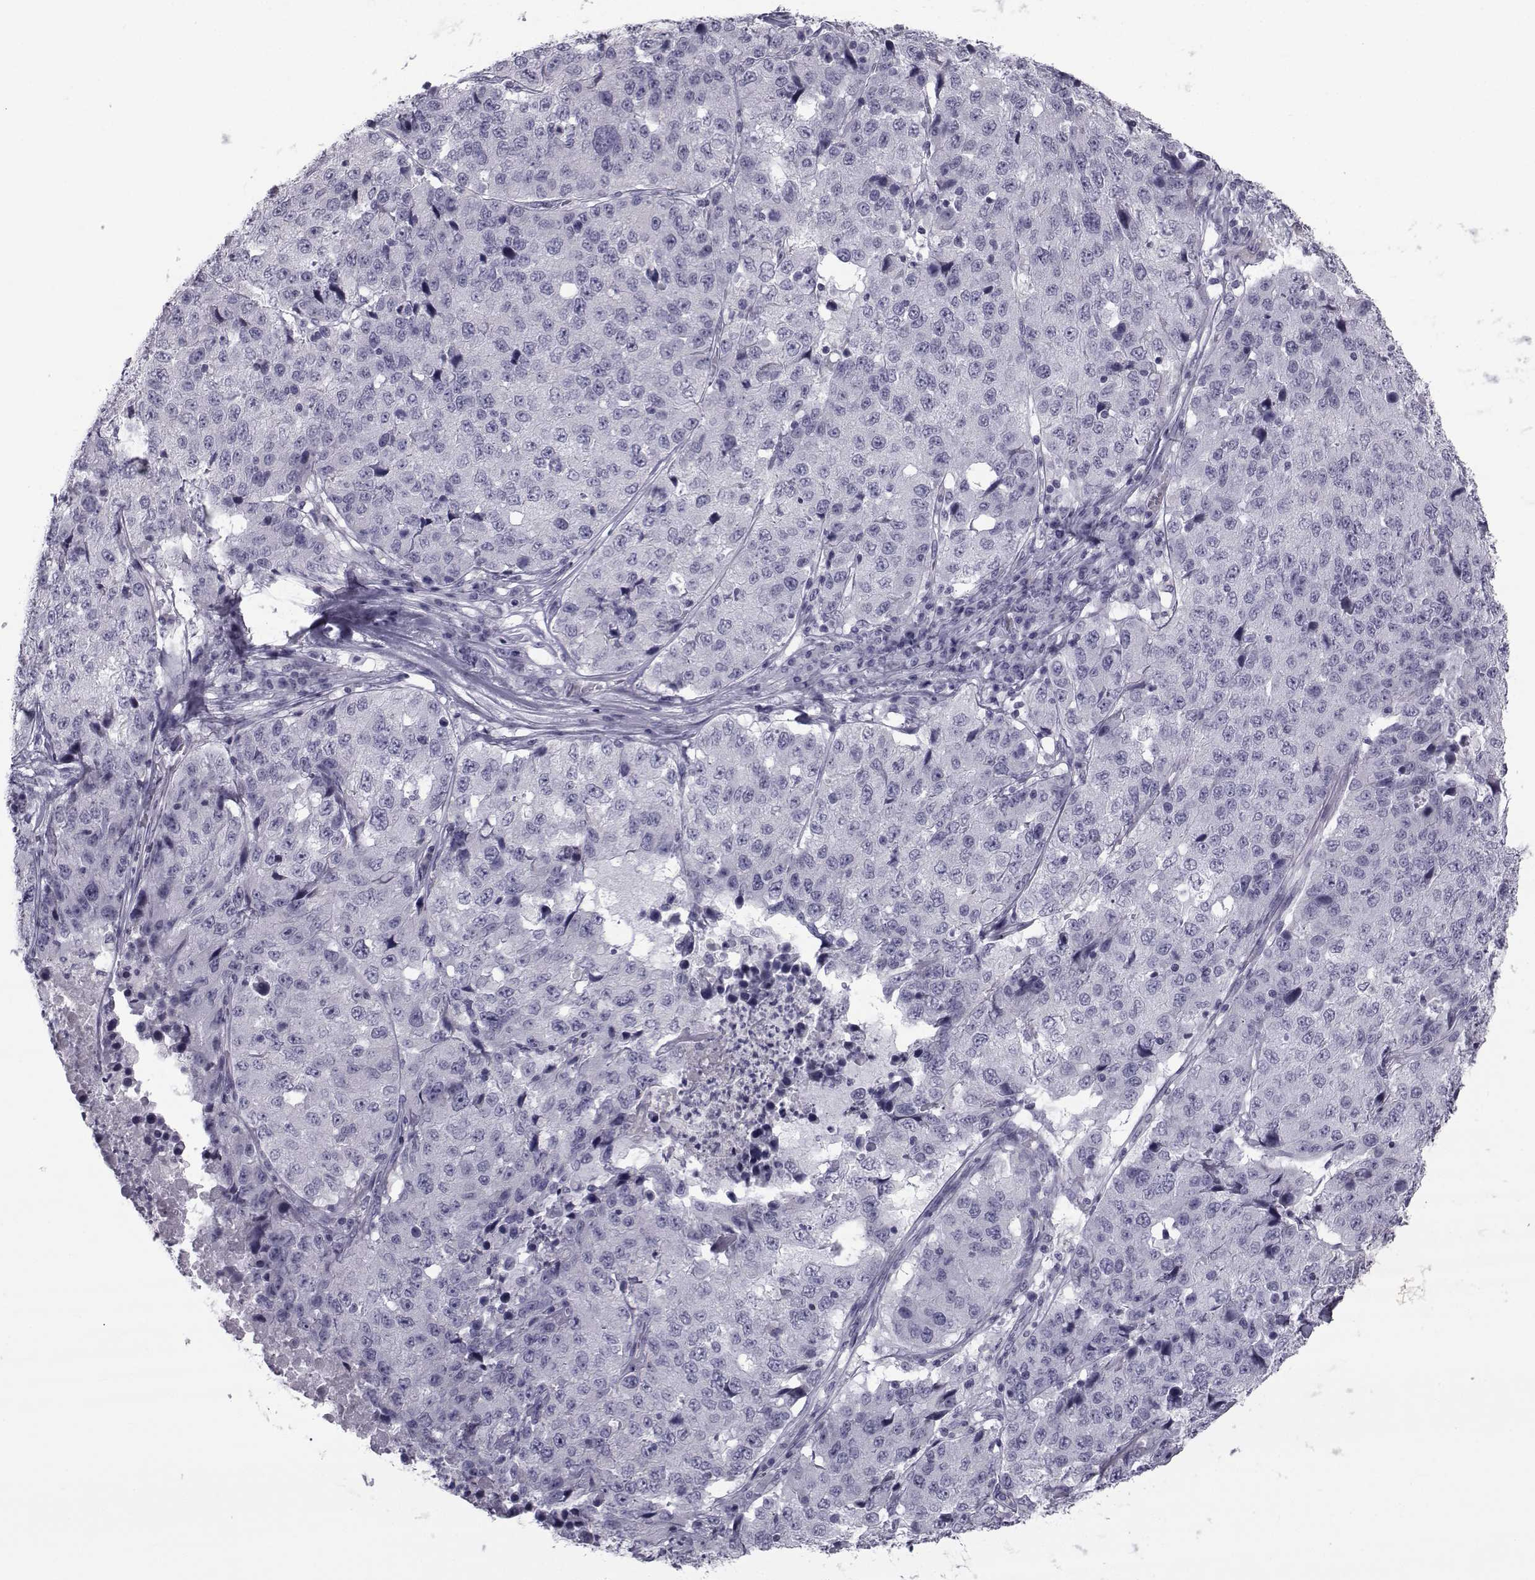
{"staining": {"intensity": "negative", "quantity": "none", "location": "none"}, "tissue": "stomach cancer", "cell_type": "Tumor cells", "image_type": "cancer", "snomed": [{"axis": "morphology", "description": "Adenocarcinoma, NOS"}, {"axis": "topography", "description": "Stomach"}], "caption": "There is no significant staining in tumor cells of stomach cancer (adenocarcinoma).", "gene": "FDXR", "patient": {"sex": "male", "age": 71}}